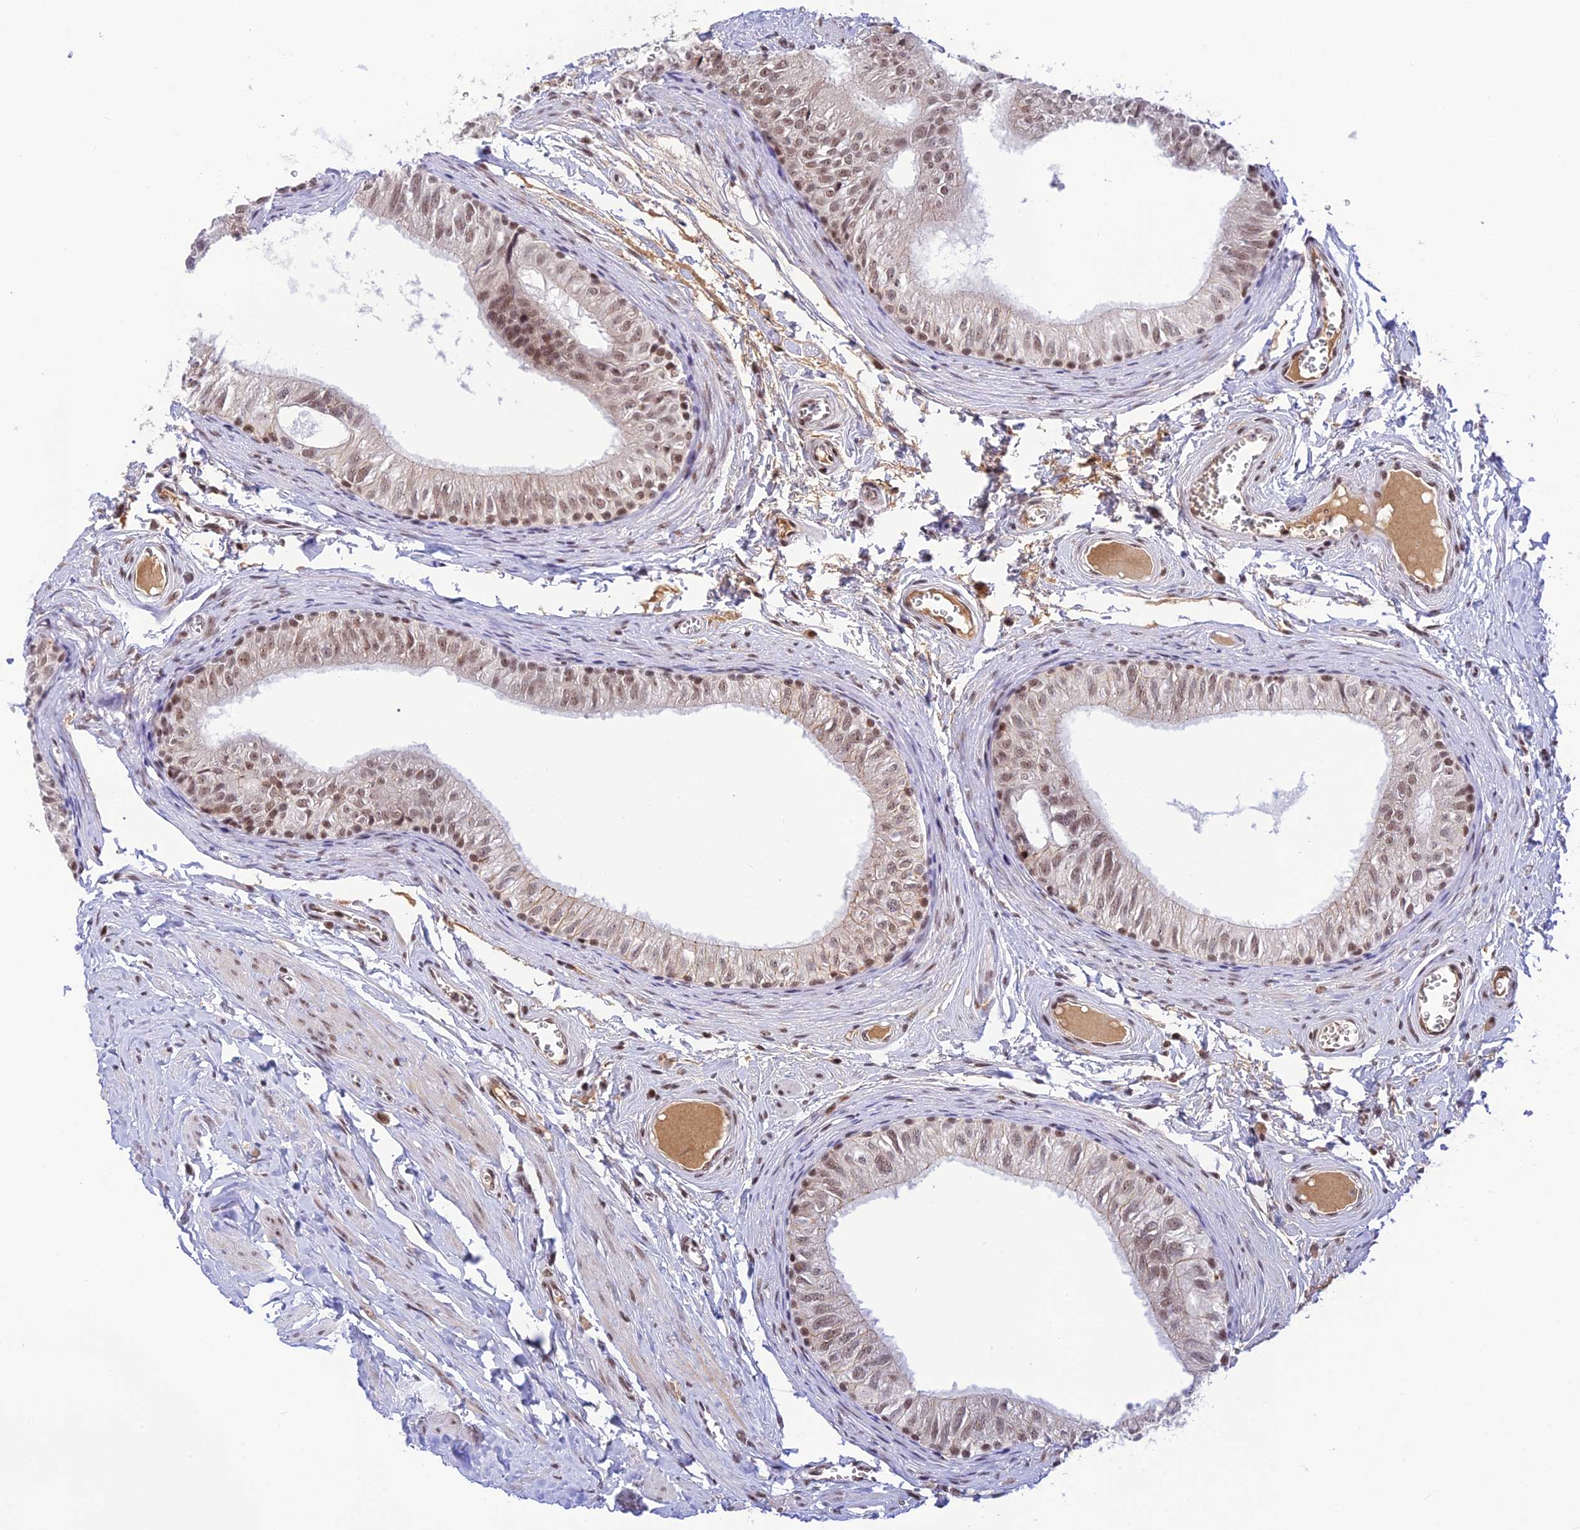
{"staining": {"intensity": "moderate", "quantity": "25%-75%", "location": "cytoplasmic/membranous,nuclear"}, "tissue": "epididymis", "cell_type": "Glandular cells", "image_type": "normal", "snomed": [{"axis": "morphology", "description": "Normal tissue, NOS"}, {"axis": "topography", "description": "Epididymis"}], "caption": "The image shows immunohistochemical staining of benign epididymis. There is moderate cytoplasmic/membranous,nuclear staining is identified in about 25%-75% of glandular cells.", "gene": "THAP11", "patient": {"sex": "male", "age": 42}}